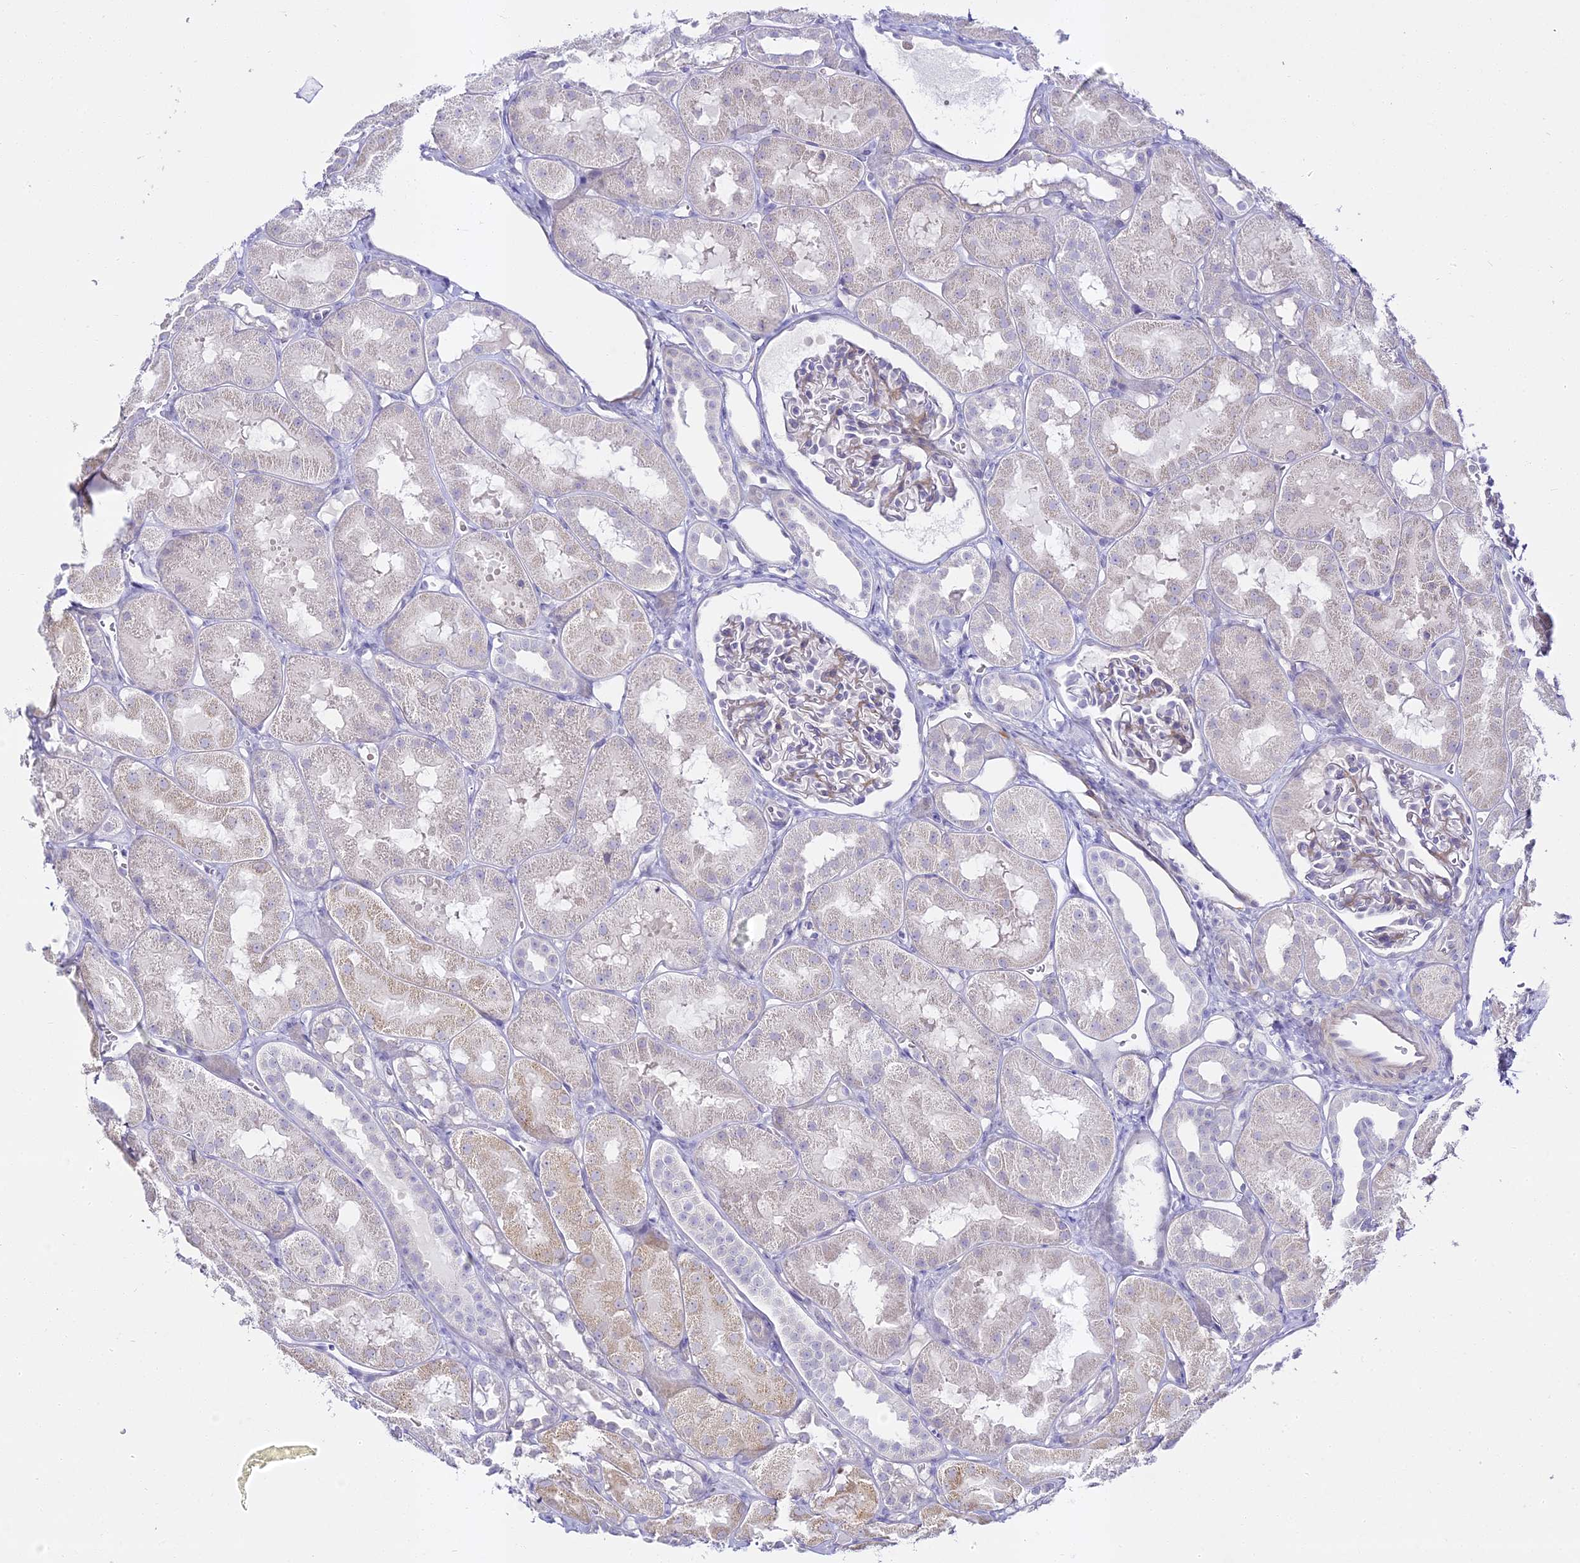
{"staining": {"intensity": "negative", "quantity": "none", "location": "none"}, "tissue": "kidney", "cell_type": "Cells in glomeruli", "image_type": "normal", "snomed": [{"axis": "morphology", "description": "Normal tissue, NOS"}, {"axis": "topography", "description": "Kidney"}, {"axis": "topography", "description": "Urinary bladder"}], "caption": "Kidney stained for a protein using immunohistochemistry (IHC) reveals no positivity cells in glomeruli.", "gene": "ALPG", "patient": {"sex": "male", "age": 16}}